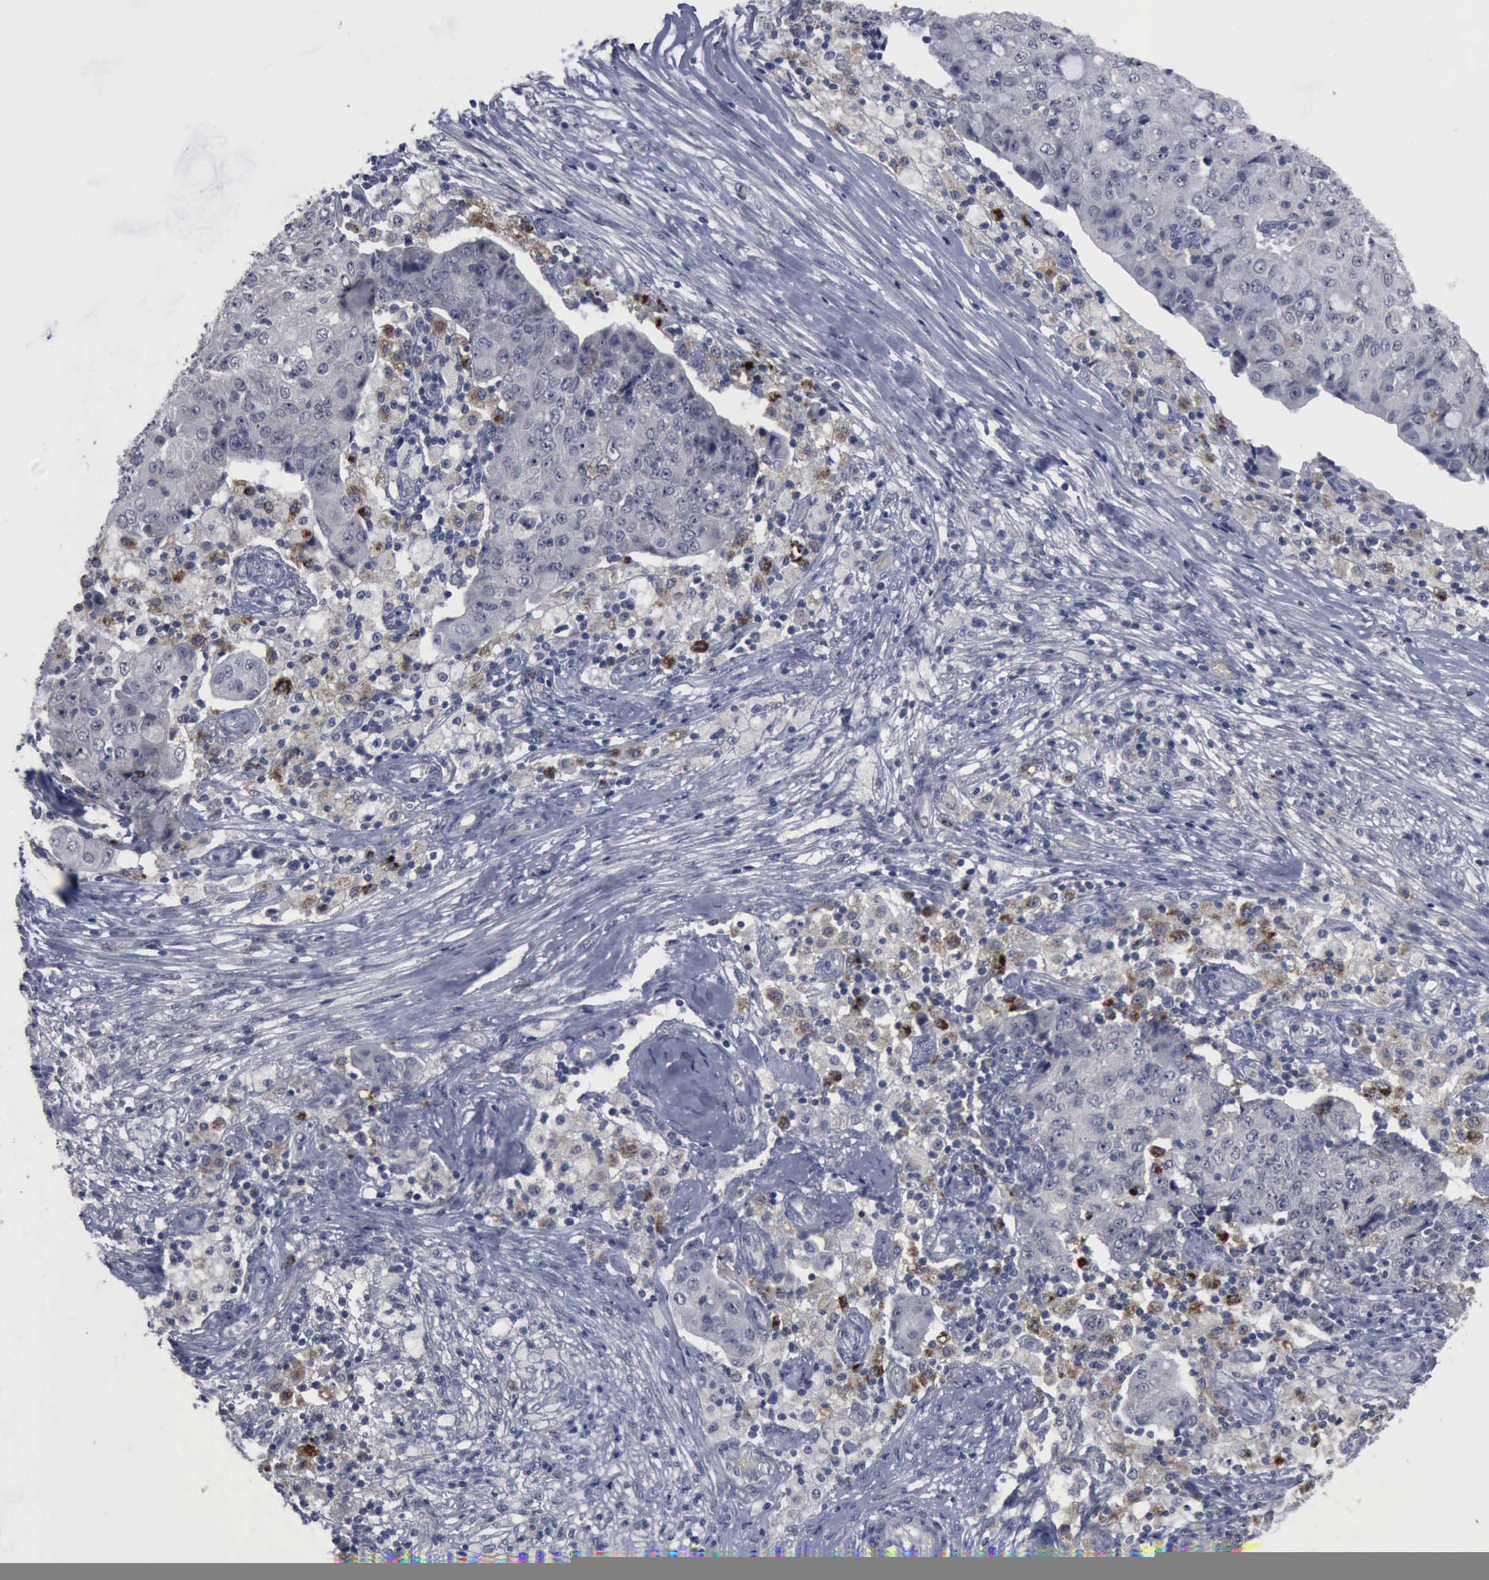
{"staining": {"intensity": "weak", "quantity": "<25%", "location": "cytoplasmic/membranous"}, "tissue": "ovarian cancer", "cell_type": "Tumor cells", "image_type": "cancer", "snomed": [{"axis": "morphology", "description": "Carcinoma, endometroid"}, {"axis": "topography", "description": "Ovary"}], "caption": "An immunohistochemistry (IHC) image of ovarian endometroid carcinoma is shown. There is no staining in tumor cells of ovarian endometroid carcinoma.", "gene": "MYO18B", "patient": {"sex": "female", "age": 42}}